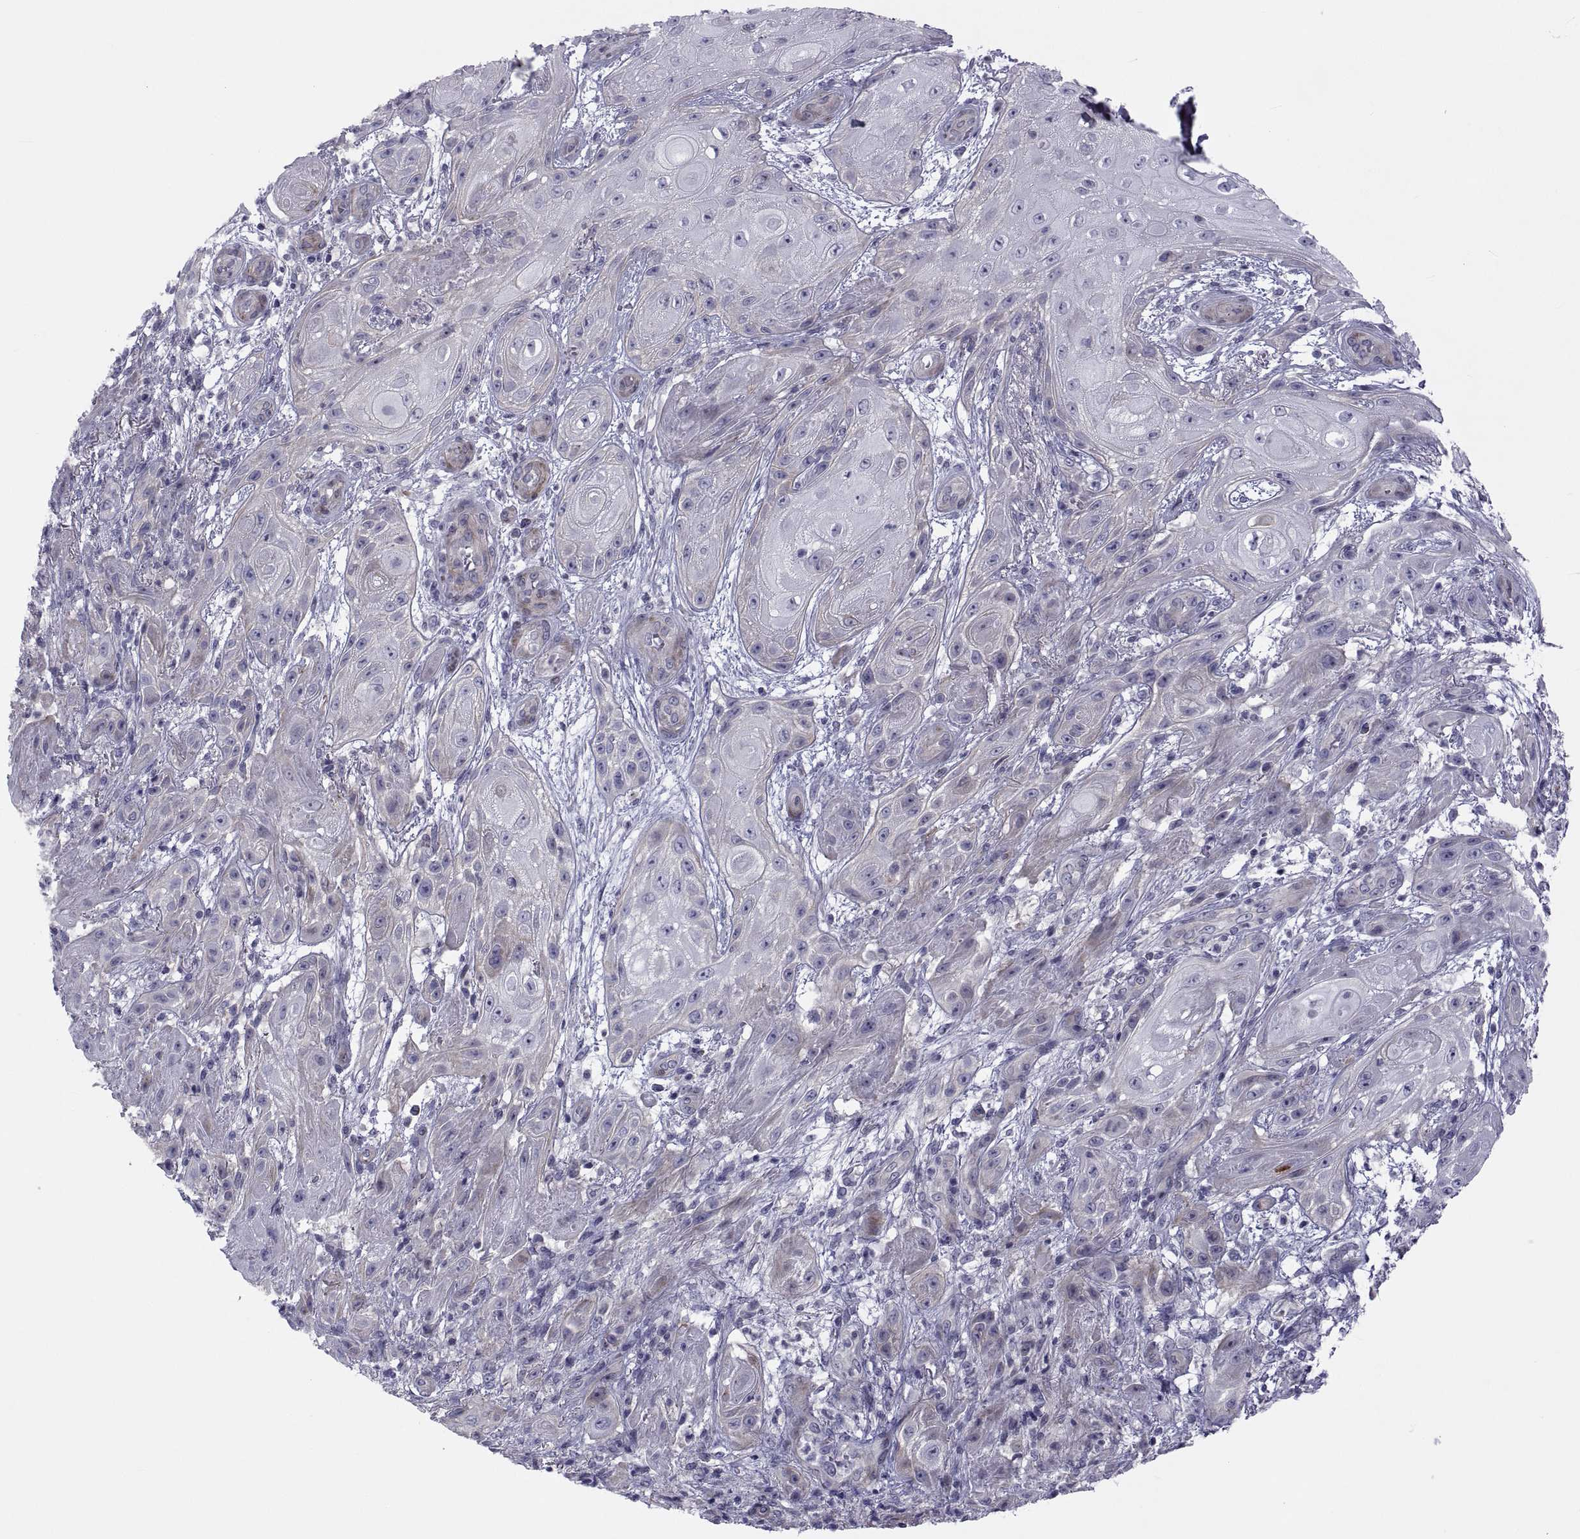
{"staining": {"intensity": "weak", "quantity": "<25%", "location": "cytoplasmic/membranous"}, "tissue": "skin cancer", "cell_type": "Tumor cells", "image_type": "cancer", "snomed": [{"axis": "morphology", "description": "Squamous cell carcinoma, NOS"}, {"axis": "topography", "description": "Skin"}], "caption": "Immunohistochemistry micrograph of skin cancer (squamous cell carcinoma) stained for a protein (brown), which shows no staining in tumor cells. (DAB immunohistochemistry (IHC) visualized using brightfield microscopy, high magnification).", "gene": "TMEM158", "patient": {"sex": "male", "age": 62}}